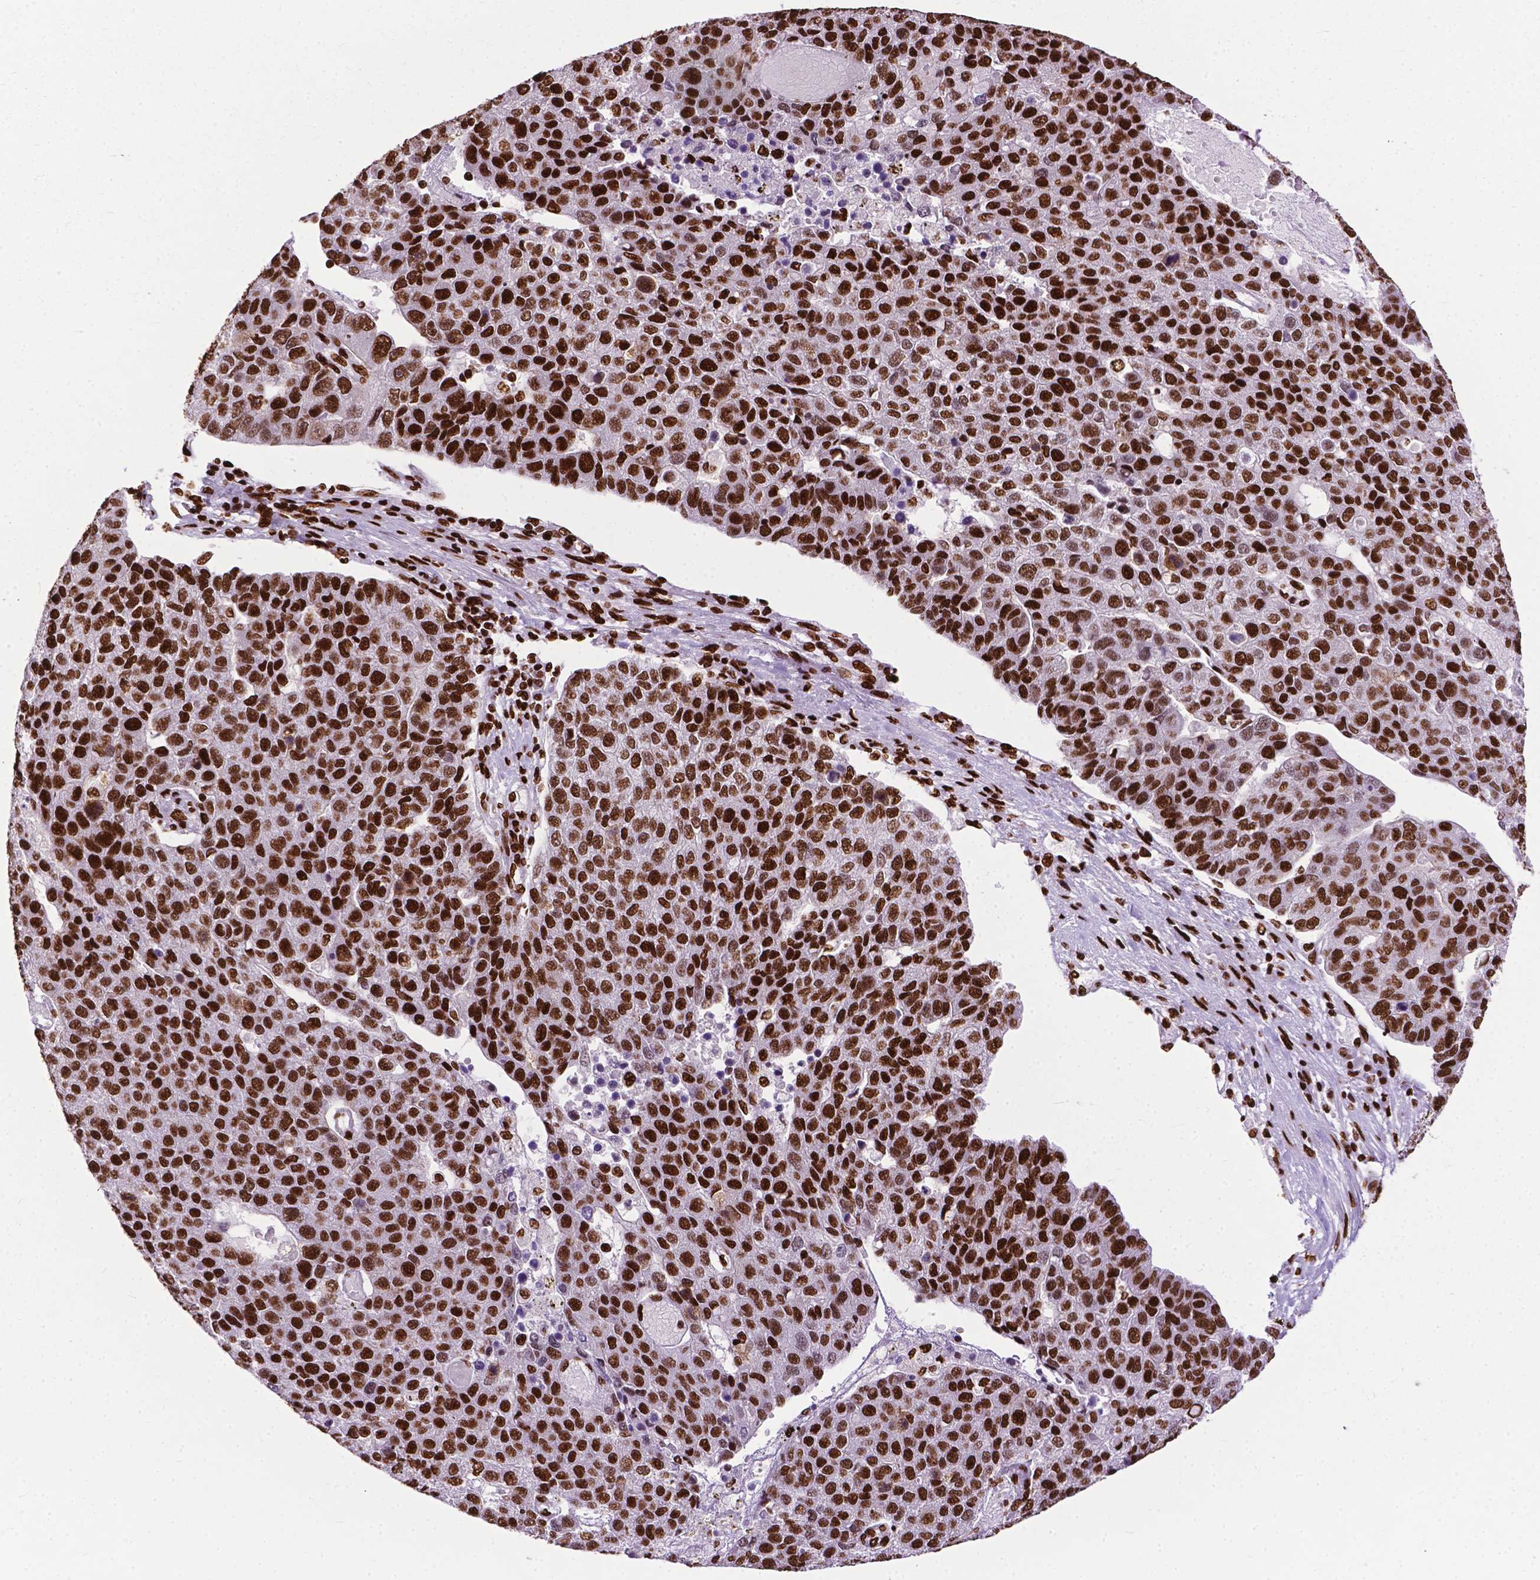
{"staining": {"intensity": "strong", "quantity": ">75%", "location": "nuclear"}, "tissue": "pancreatic cancer", "cell_type": "Tumor cells", "image_type": "cancer", "snomed": [{"axis": "morphology", "description": "Adenocarcinoma, NOS"}, {"axis": "topography", "description": "Pancreas"}], "caption": "A photomicrograph showing strong nuclear positivity in approximately >75% of tumor cells in adenocarcinoma (pancreatic), as visualized by brown immunohistochemical staining.", "gene": "SMIM5", "patient": {"sex": "female", "age": 61}}